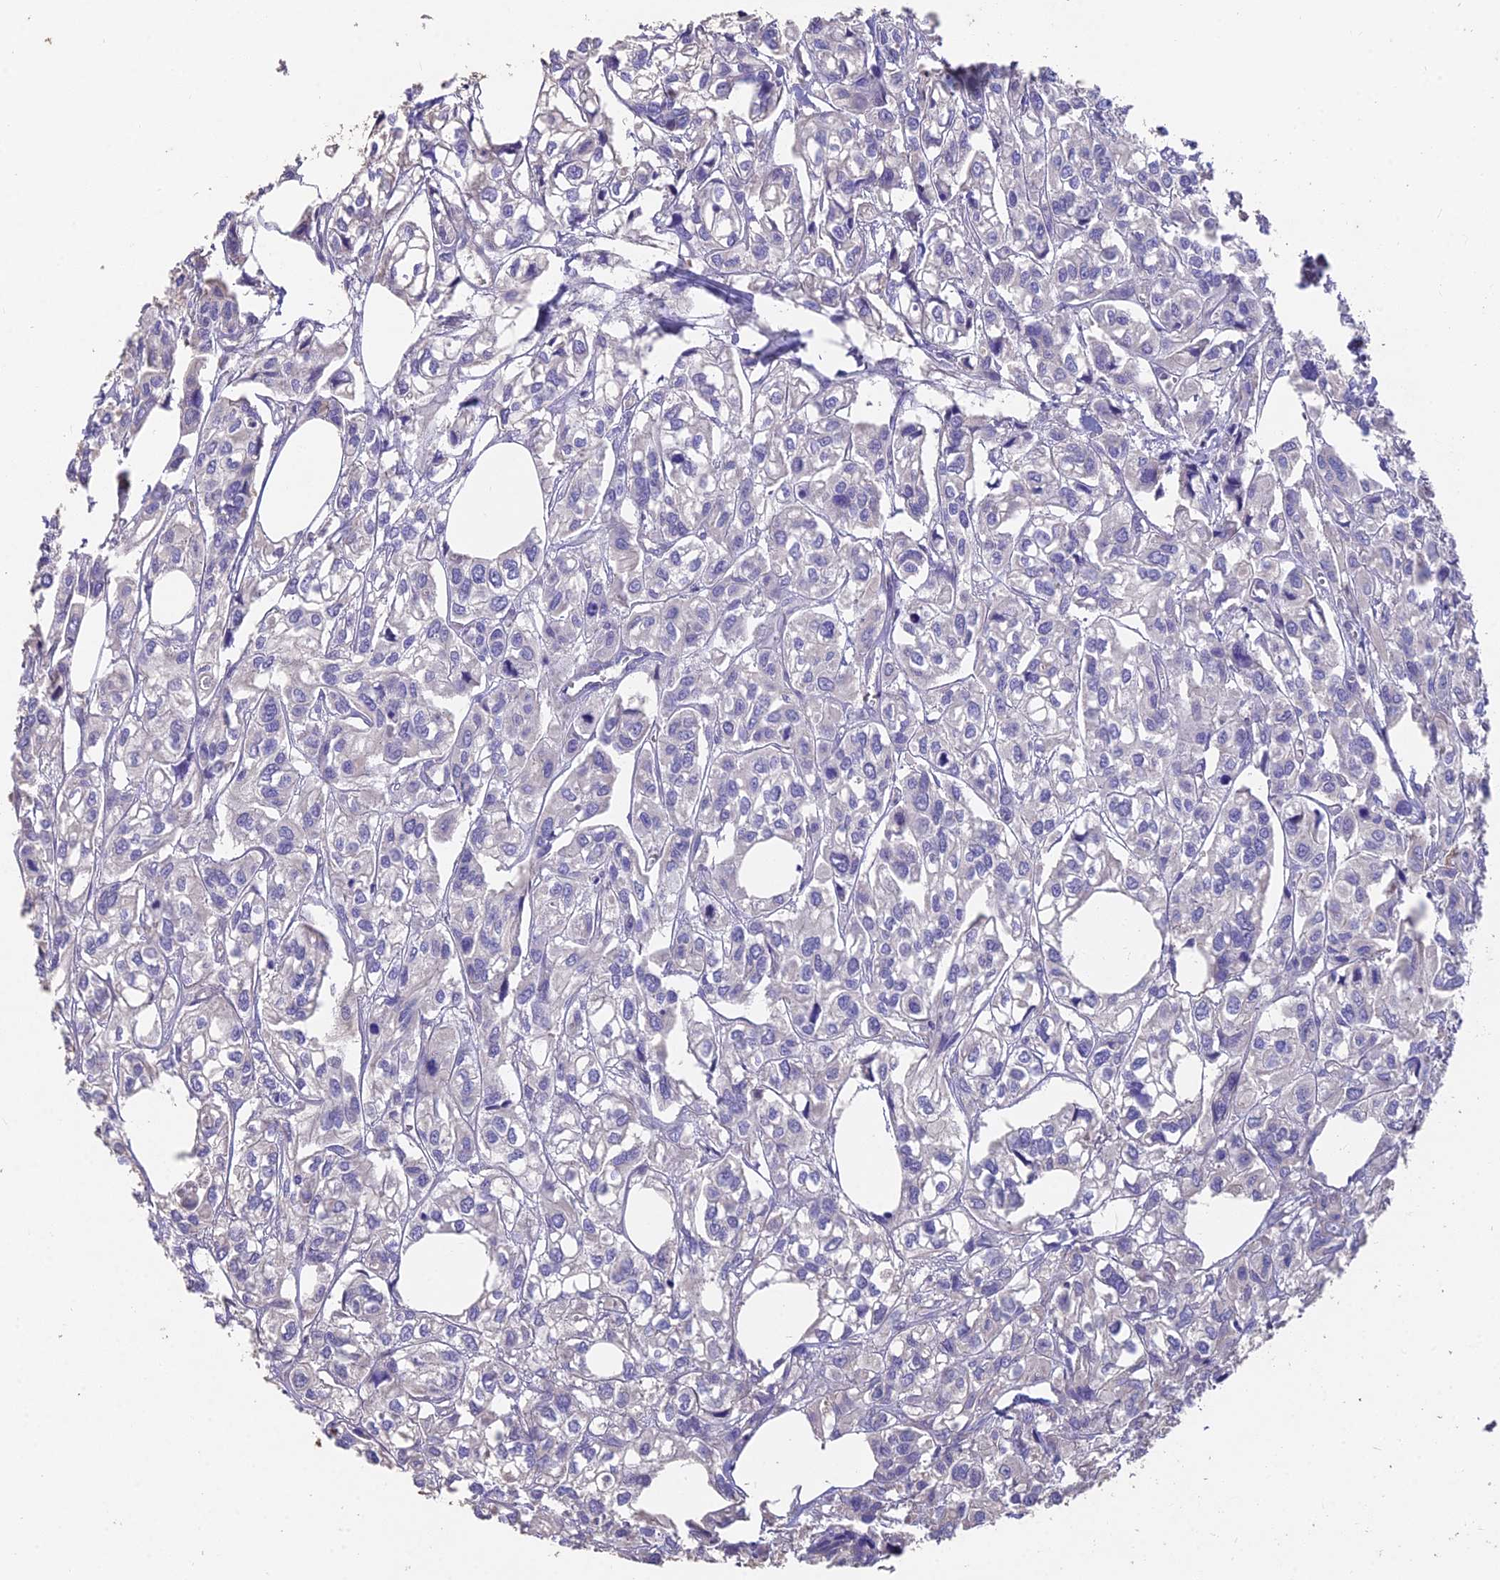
{"staining": {"intensity": "negative", "quantity": "none", "location": "none"}, "tissue": "urothelial cancer", "cell_type": "Tumor cells", "image_type": "cancer", "snomed": [{"axis": "morphology", "description": "Urothelial carcinoma, High grade"}, {"axis": "topography", "description": "Urinary bladder"}], "caption": "Immunohistochemistry (IHC) image of neoplastic tissue: human urothelial cancer stained with DAB demonstrates no significant protein staining in tumor cells.", "gene": "FAM168B", "patient": {"sex": "male", "age": 67}}